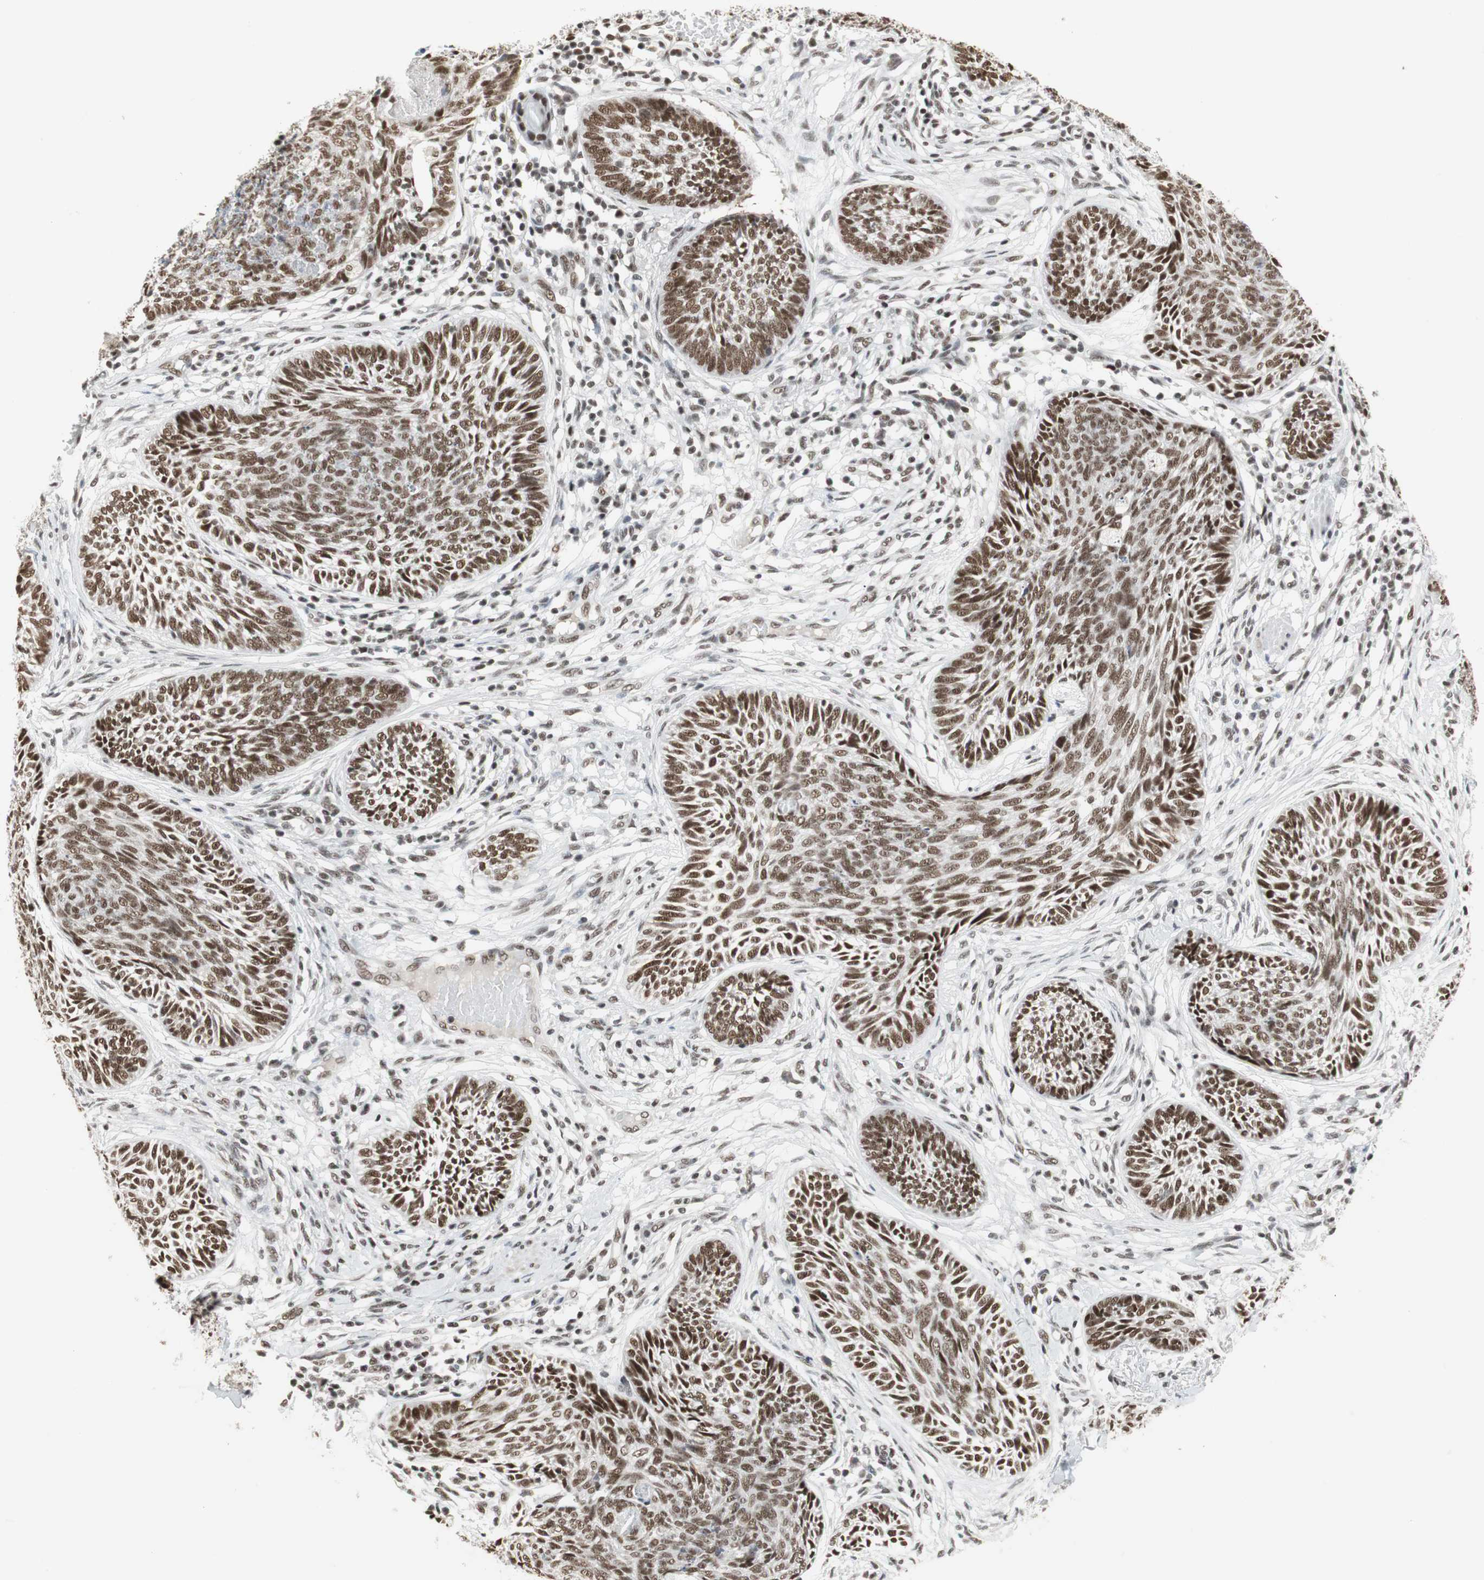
{"staining": {"intensity": "strong", "quantity": ">75%", "location": "nuclear"}, "tissue": "skin cancer", "cell_type": "Tumor cells", "image_type": "cancer", "snomed": [{"axis": "morphology", "description": "Papilloma, NOS"}, {"axis": "morphology", "description": "Basal cell carcinoma"}, {"axis": "topography", "description": "Skin"}], "caption": "Human skin basal cell carcinoma stained for a protein (brown) displays strong nuclear positive expression in approximately >75% of tumor cells.", "gene": "RTF1", "patient": {"sex": "male", "age": 87}}